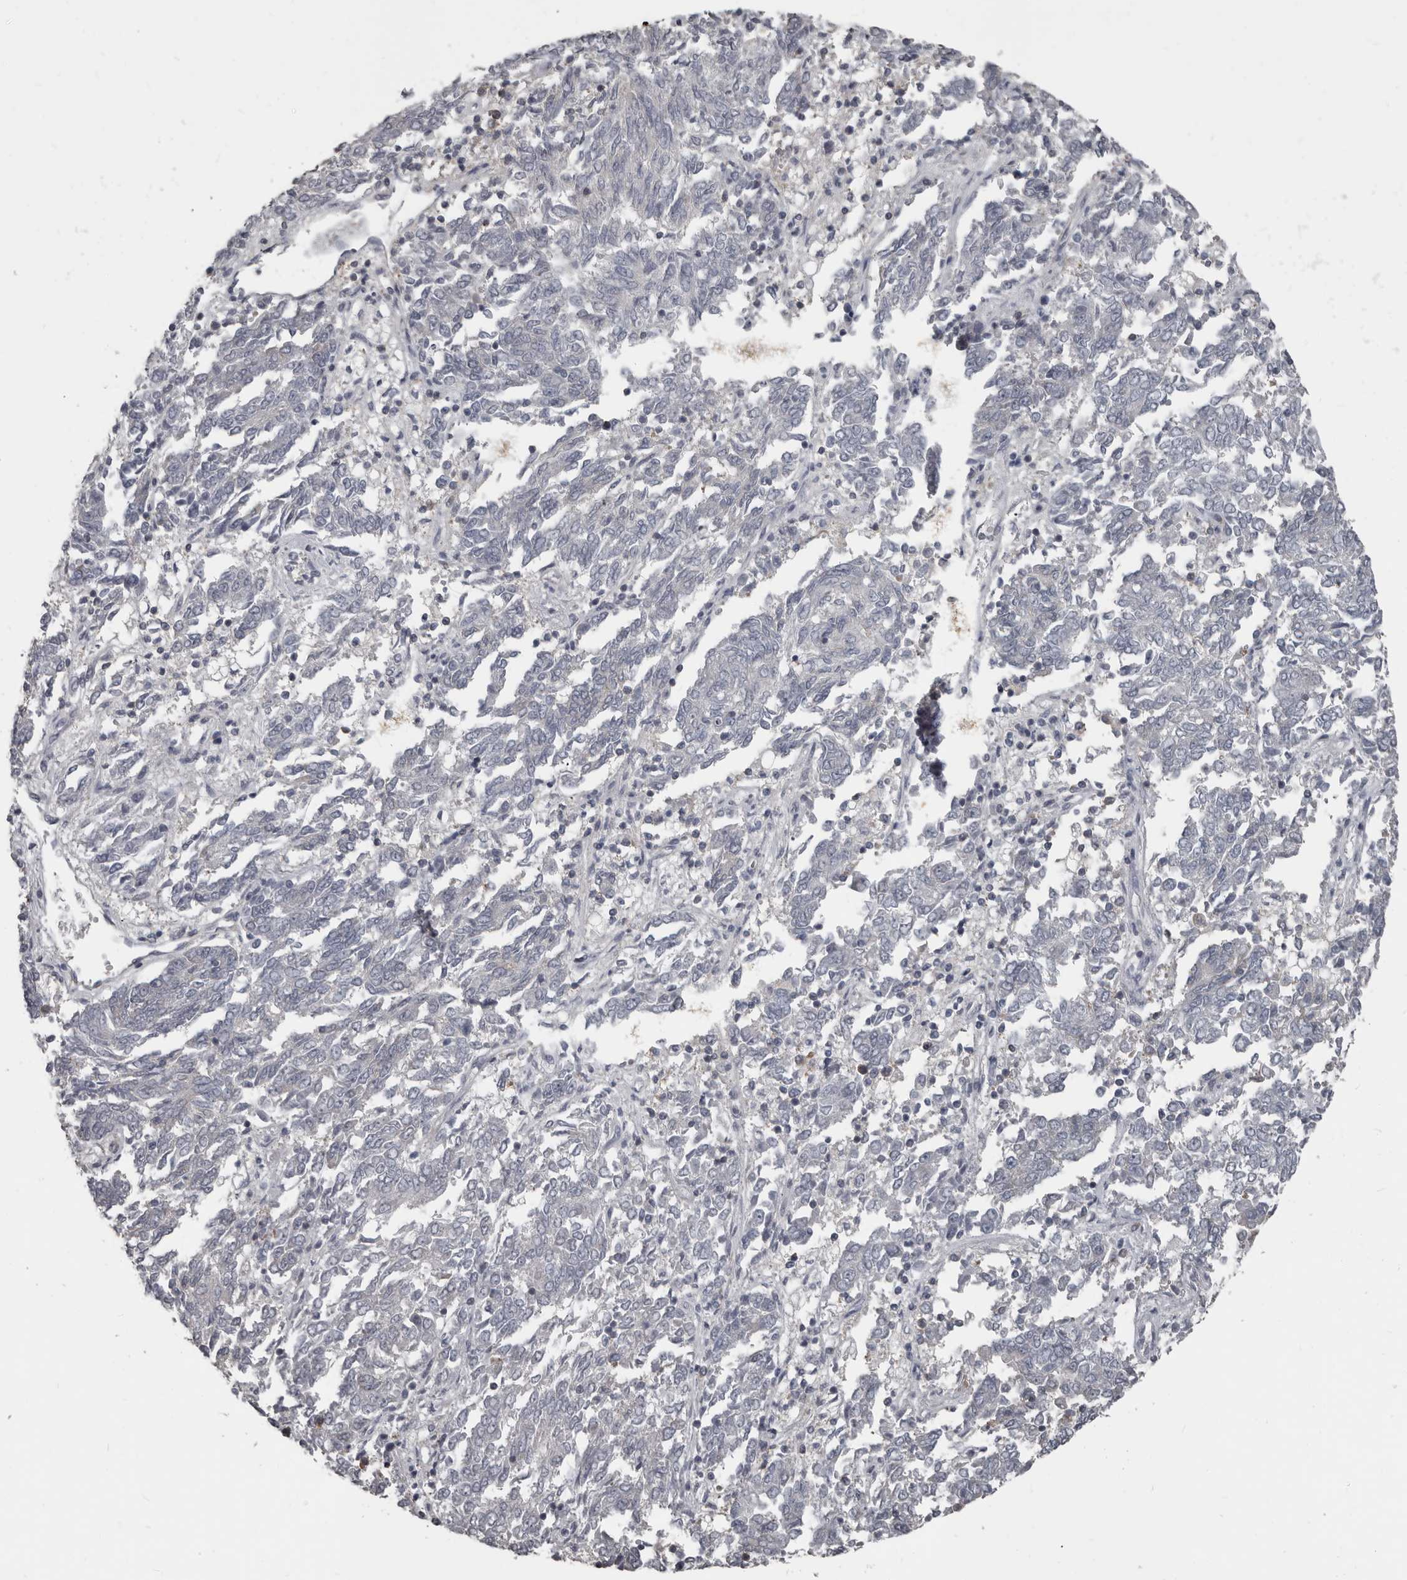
{"staining": {"intensity": "negative", "quantity": "none", "location": "none"}, "tissue": "endometrial cancer", "cell_type": "Tumor cells", "image_type": "cancer", "snomed": [{"axis": "morphology", "description": "Adenocarcinoma, NOS"}, {"axis": "topography", "description": "Endometrium"}], "caption": "IHC image of neoplastic tissue: adenocarcinoma (endometrial) stained with DAB reveals no significant protein staining in tumor cells.", "gene": "CA6", "patient": {"sex": "female", "age": 80}}